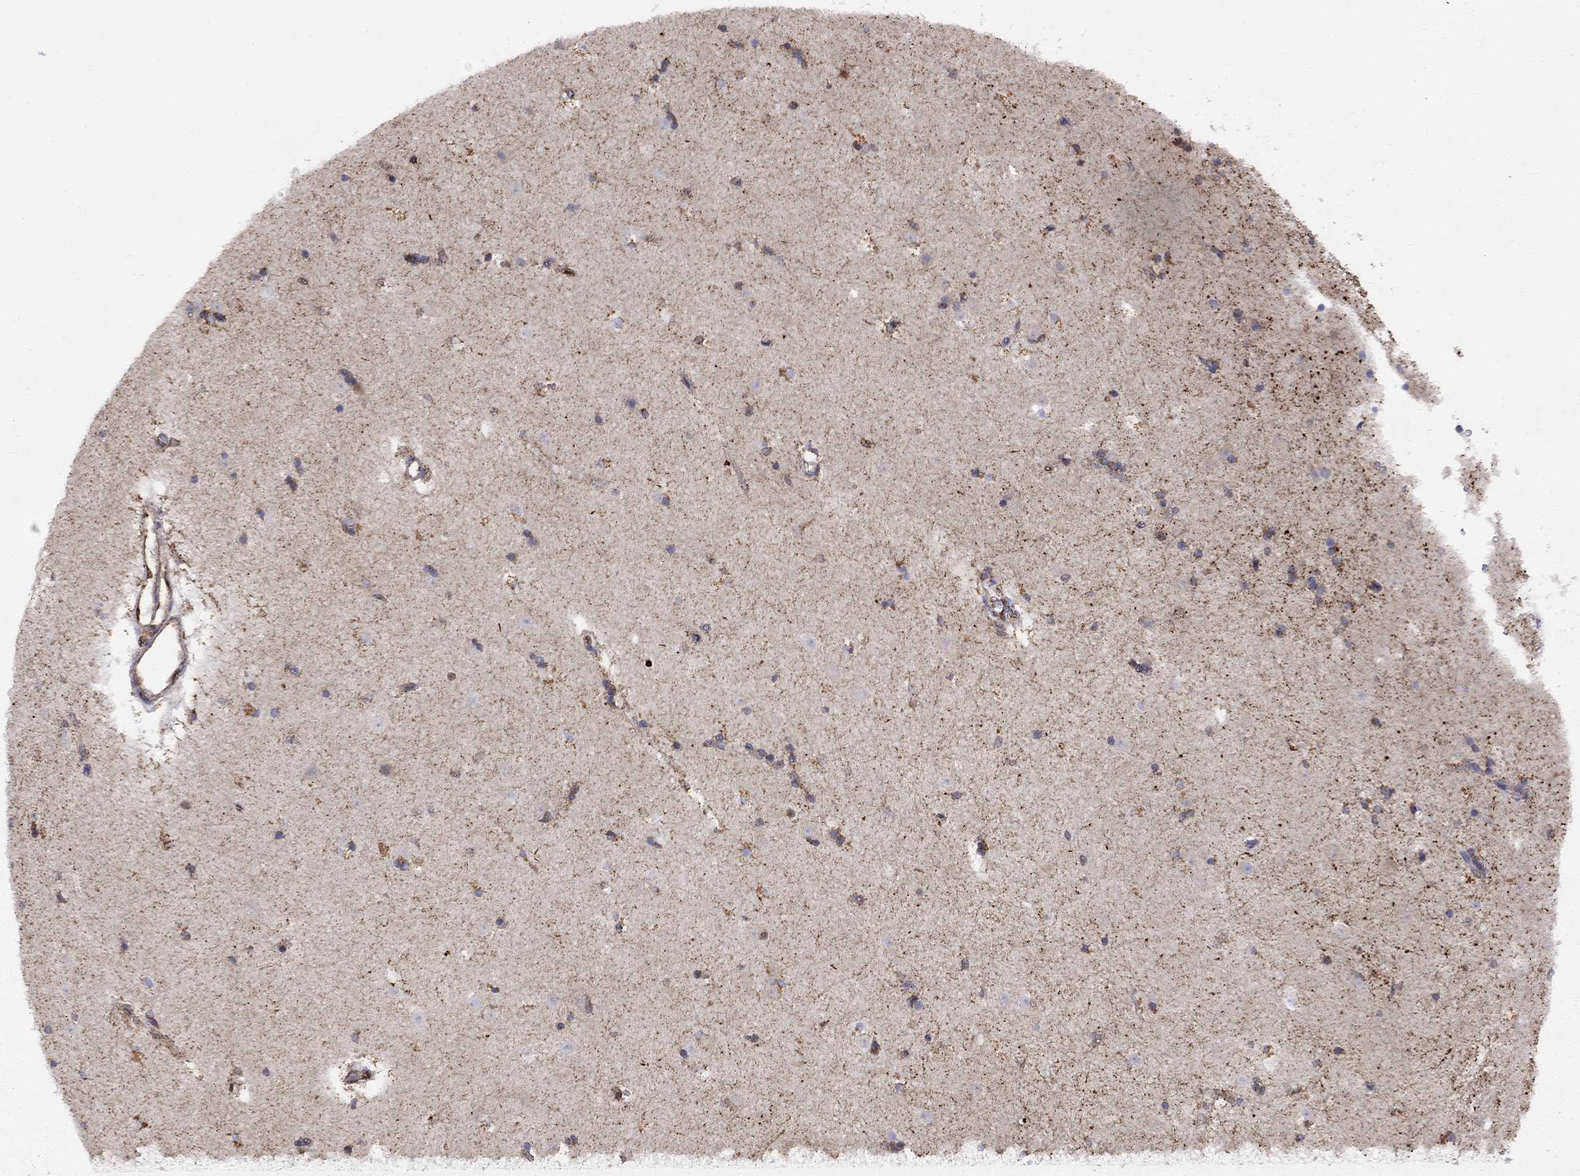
{"staining": {"intensity": "moderate", "quantity": ">75%", "location": "cytoplasmic/membranous"}, "tissue": "caudate", "cell_type": "Glial cells", "image_type": "normal", "snomed": [{"axis": "morphology", "description": "Normal tissue, NOS"}, {"axis": "topography", "description": "Lateral ventricle wall"}], "caption": "Caudate was stained to show a protein in brown. There is medium levels of moderate cytoplasmic/membranous positivity in about >75% of glial cells. (IHC, brightfield microscopy, high magnification).", "gene": "ELOB", "patient": {"sex": "male", "age": 51}}